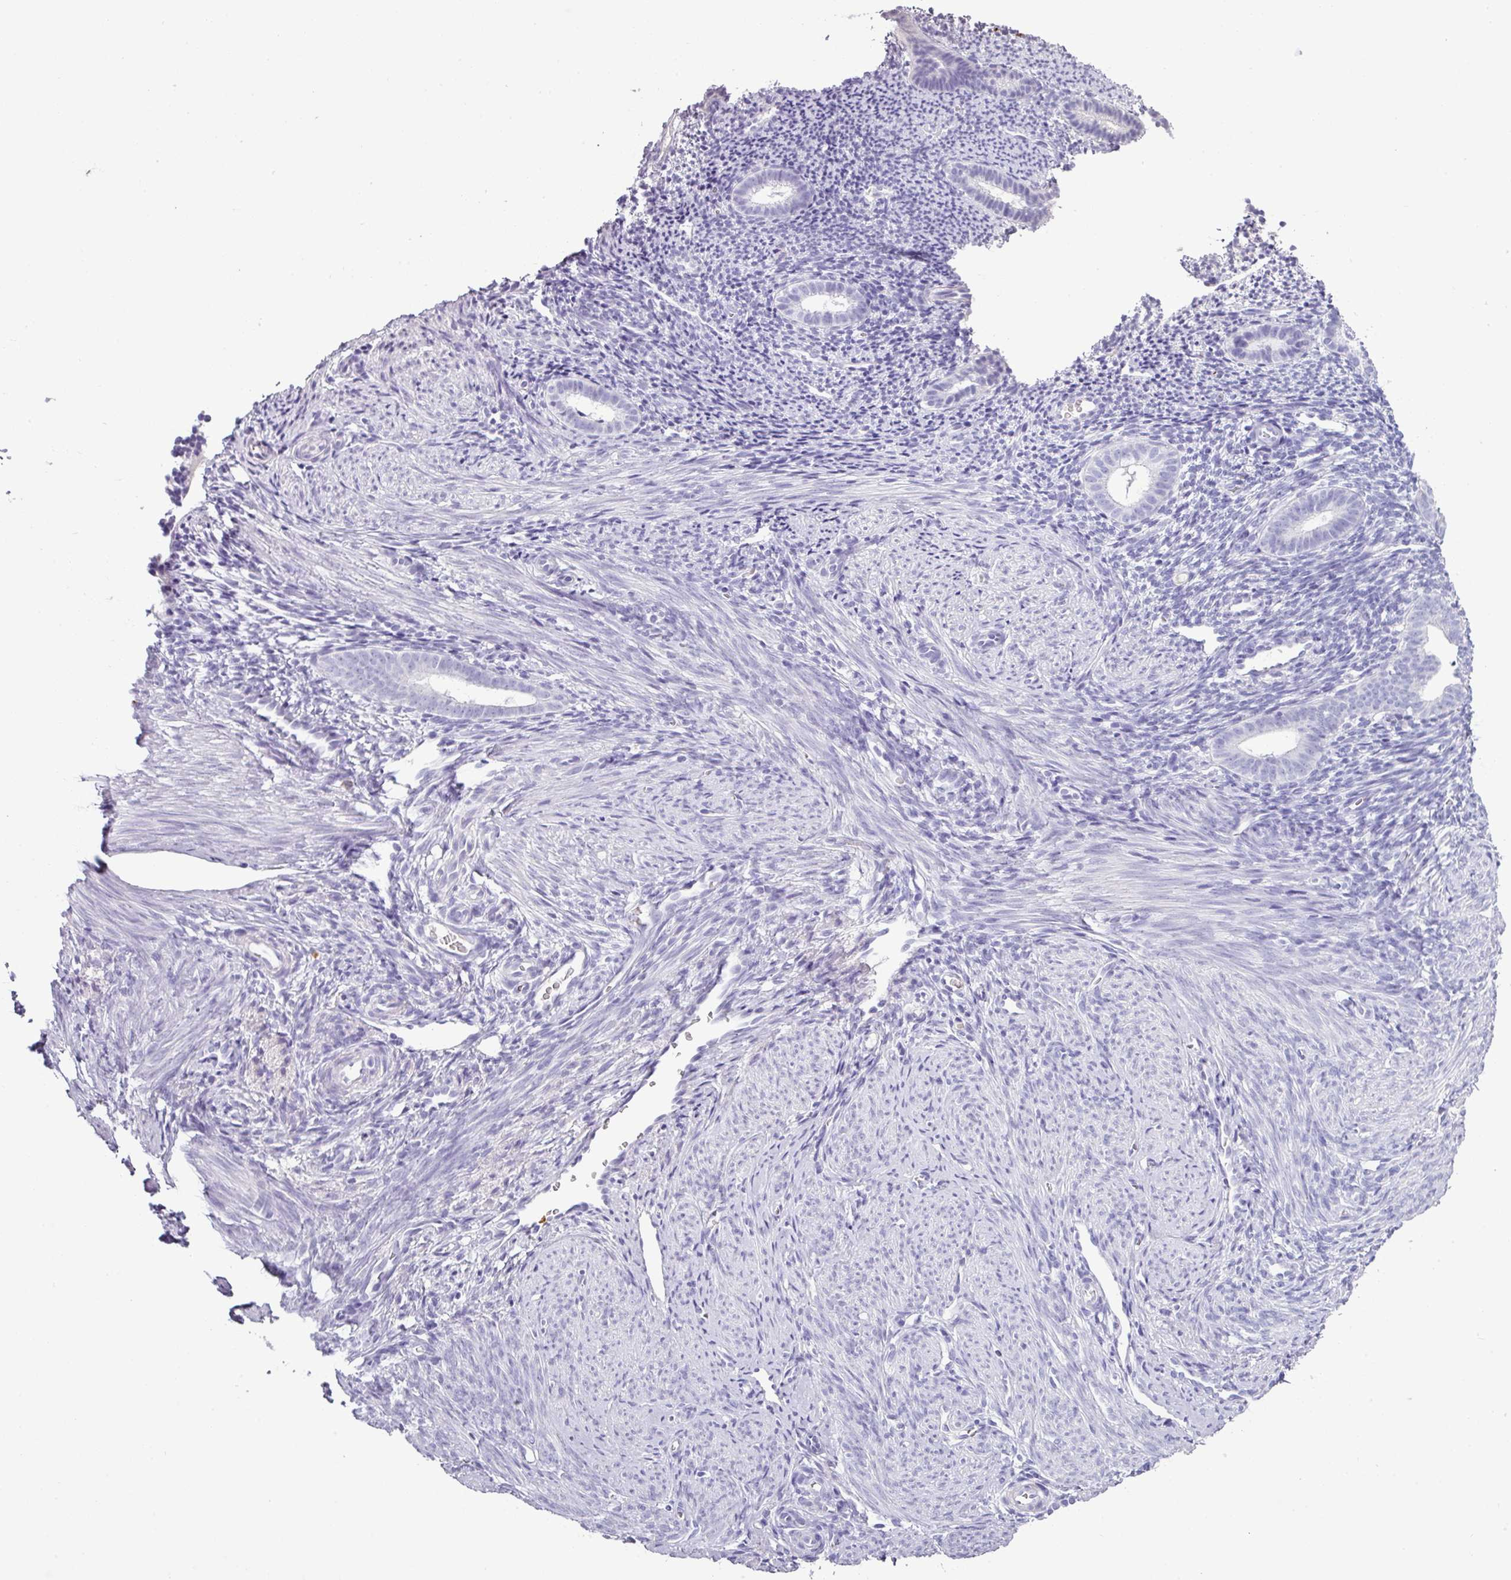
{"staining": {"intensity": "negative", "quantity": "none", "location": "none"}, "tissue": "endometrium", "cell_type": "Cells in endometrial stroma", "image_type": "normal", "snomed": [{"axis": "morphology", "description": "Normal tissue, NOS"}, {"axis": "topography", "description": "Endometrium"}], "caption": "Immunohistochemical staining of normal human endometrium demonstrates no significant positivity in cells in endometrial stroma.", "gene": "CTSG", "patient": {"sex": "female", "age": 39}}